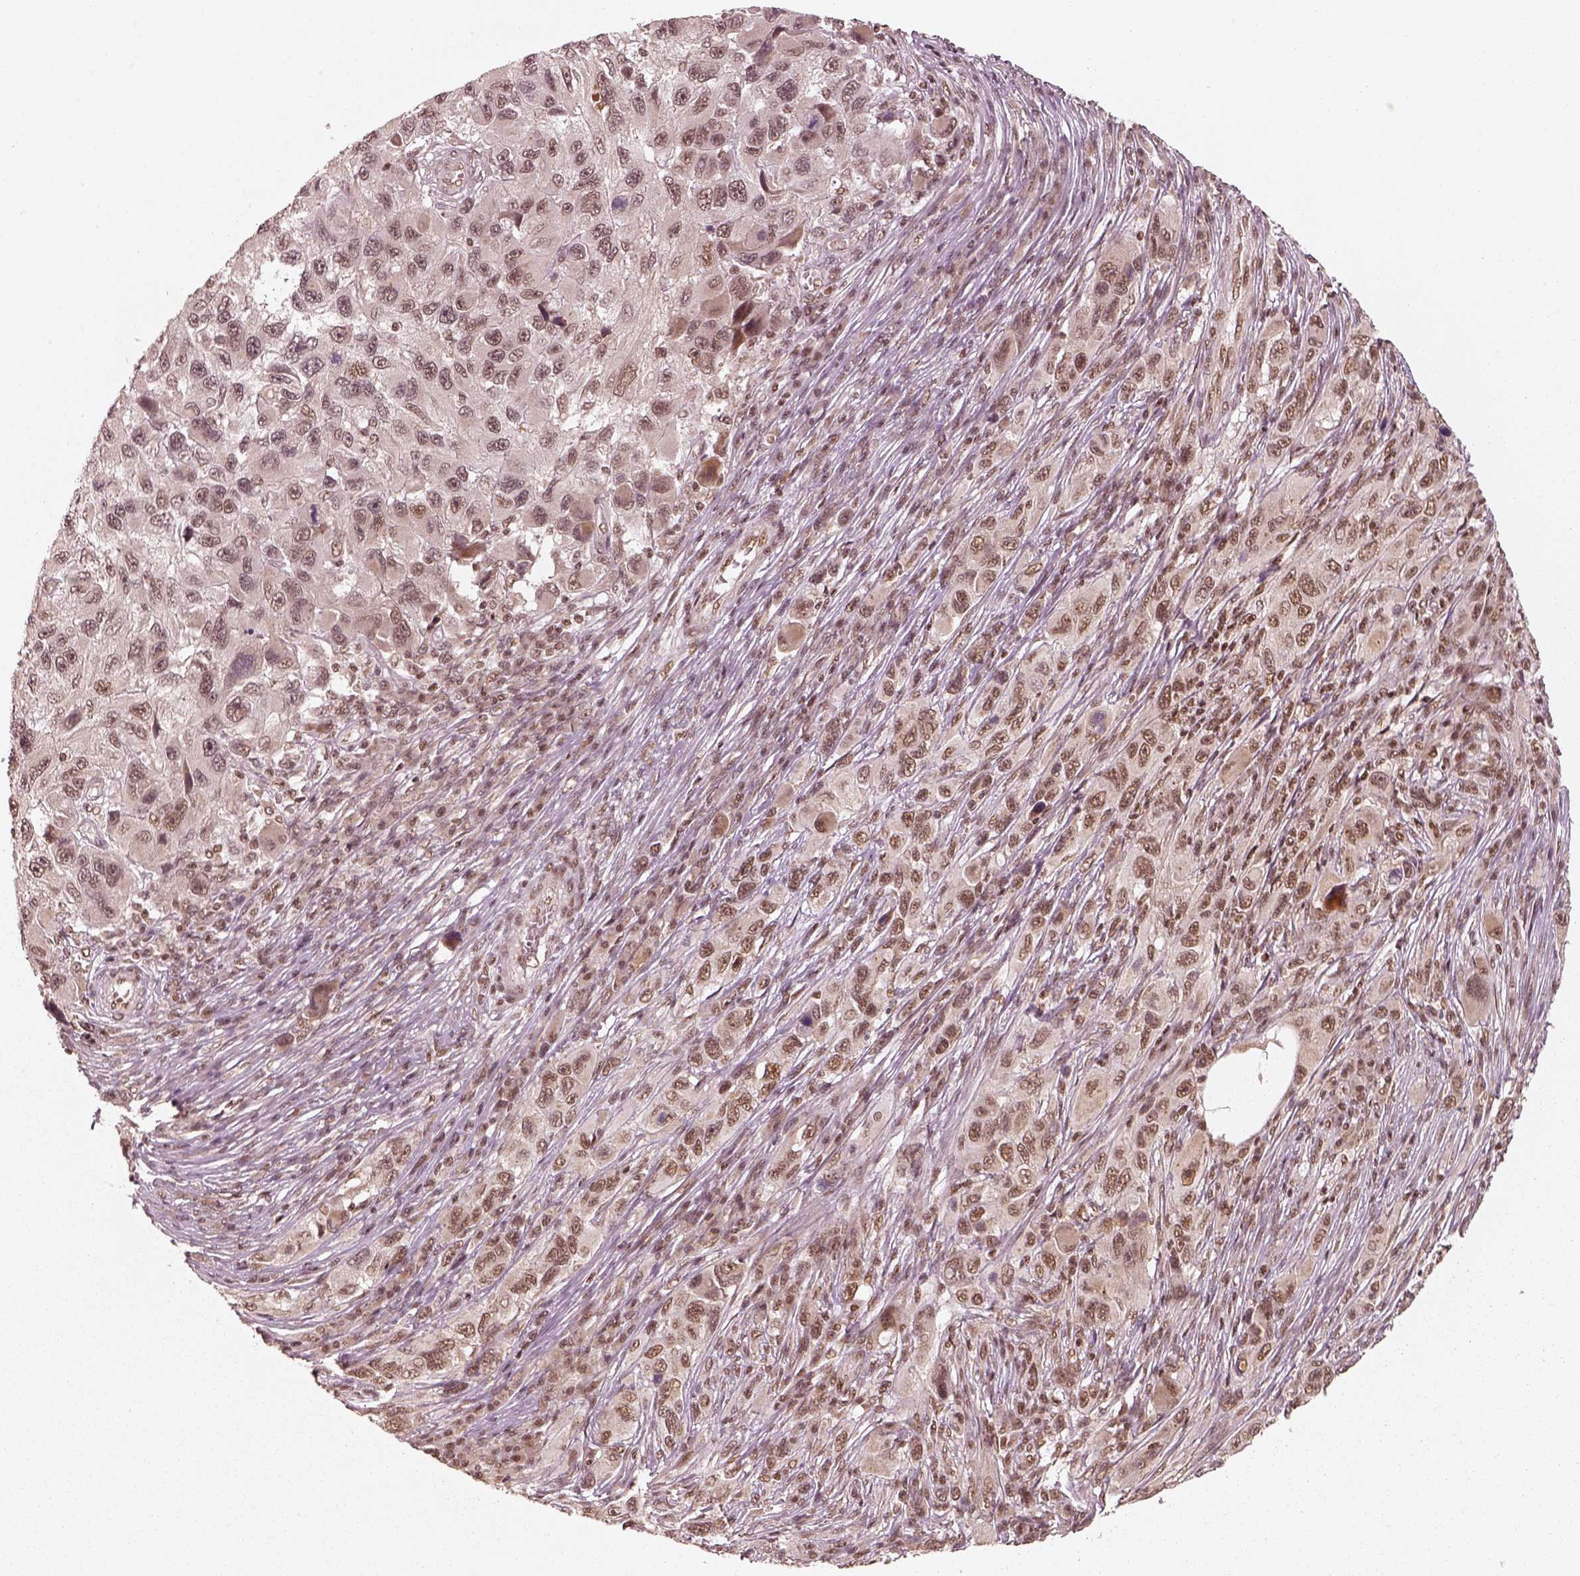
{"staining": {"intensity": "weak", "quantity": ">75%", "location": "nuclear"}, "tissue": "melanoma", "cell_type": "Tumor cells", "image_type": "cancer", "snomed": [{"axis": "morphology", "description": "Malignant melanoma, NOS"}, {"axis": "topography", "description": "Skin"}], "caption": "Human melanoma stained for a protein (brown) shows weak nuclear positive positivity in approximately >75% of tumor cells.", "gene": "GMEB2", "patient": {"sex": "male", "age": 53}}